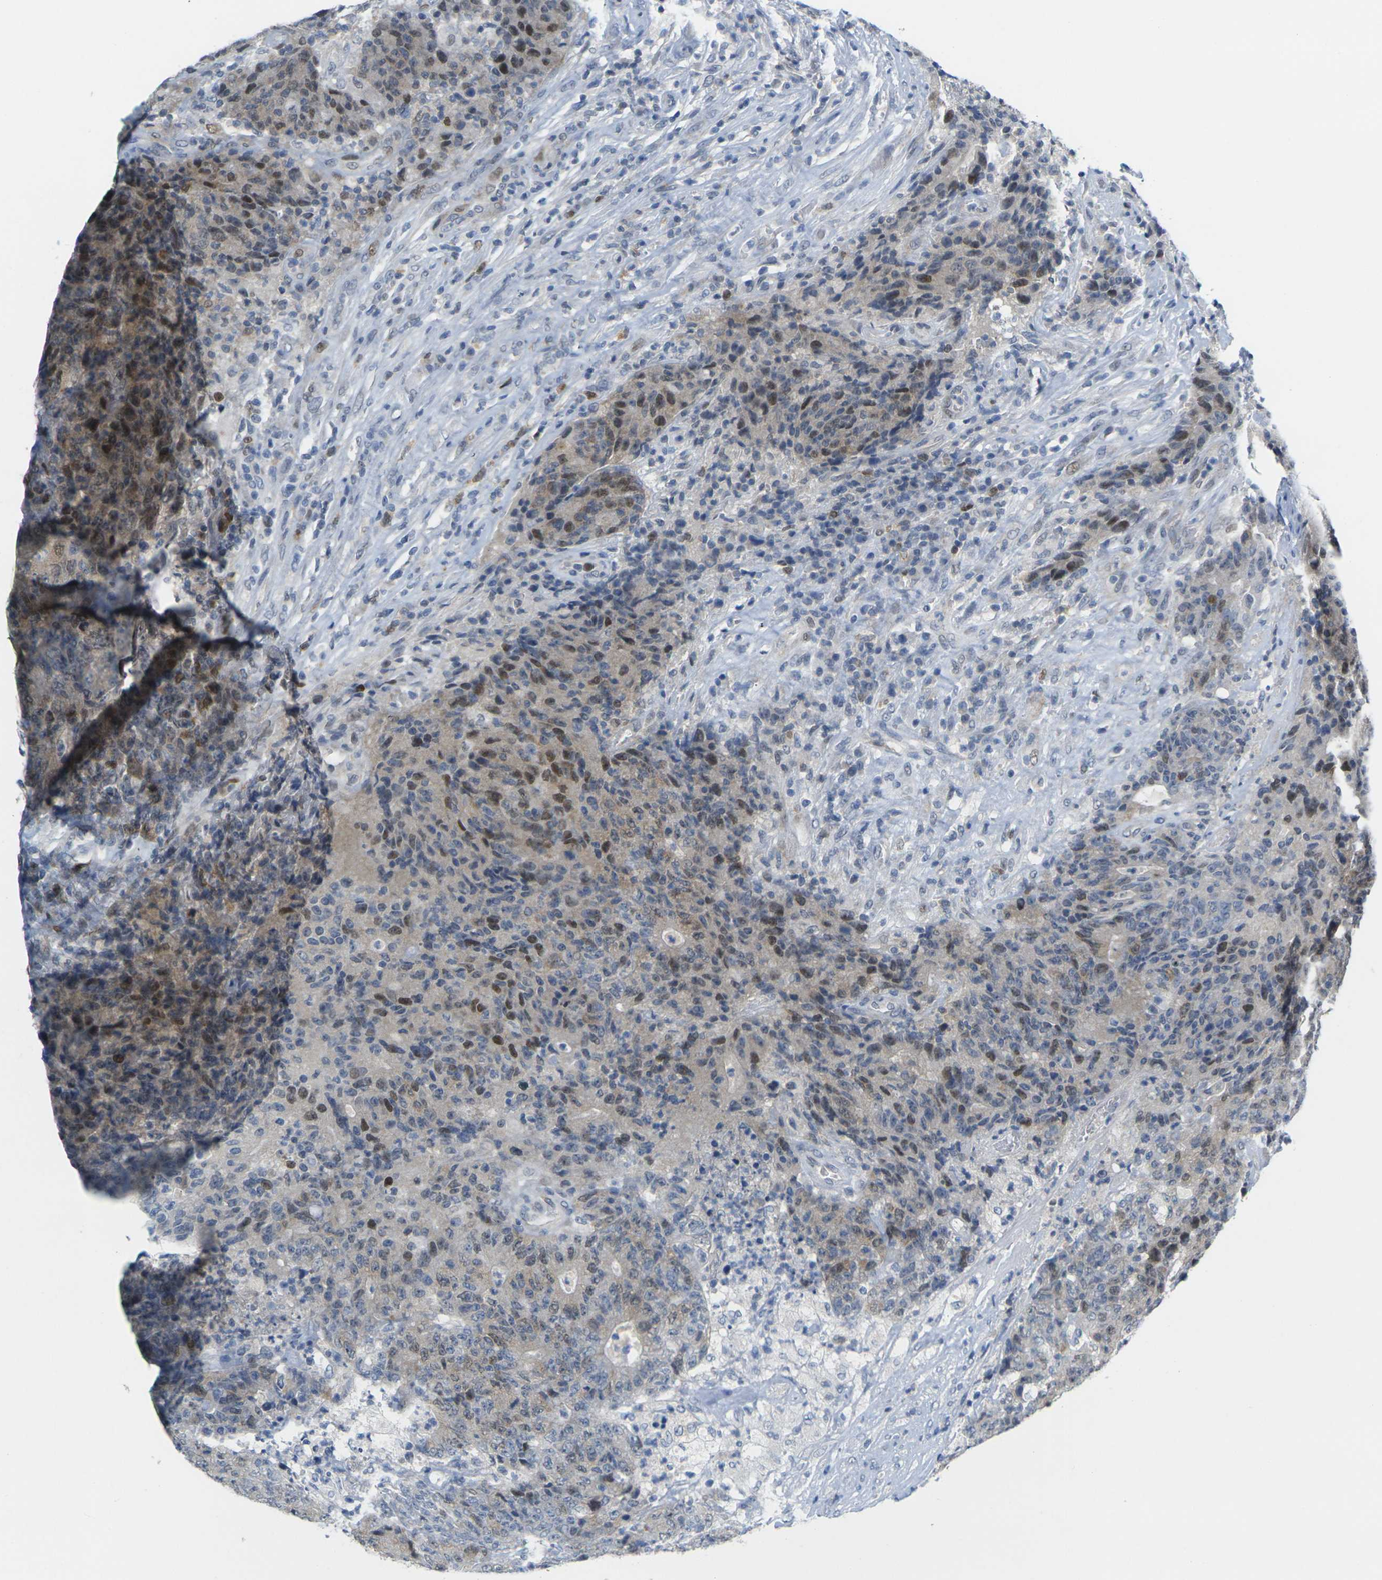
{"staining": {"intensity": "moderate", "quantity": "<25%", "location": "nuclear"}, "tissue": "colorectal cancer", "cell_type": "Tumor cells", "image_type": "cancer", "snomed": [{"axis": "morphology", "description": "Normal tissue, NOS"}, {"axis": "morphology", "description": "Adenocarcinoma, NOS"}, {"axis": "topography", "description": "Colon"}], "caption": "Colorectal cancer was stained to show a protein in brown. There is low levels of moderate nuclear staining in about <25% of tumor cells.", "gene": "CDK2", "patient": {"sex": "female", "age": 75}}